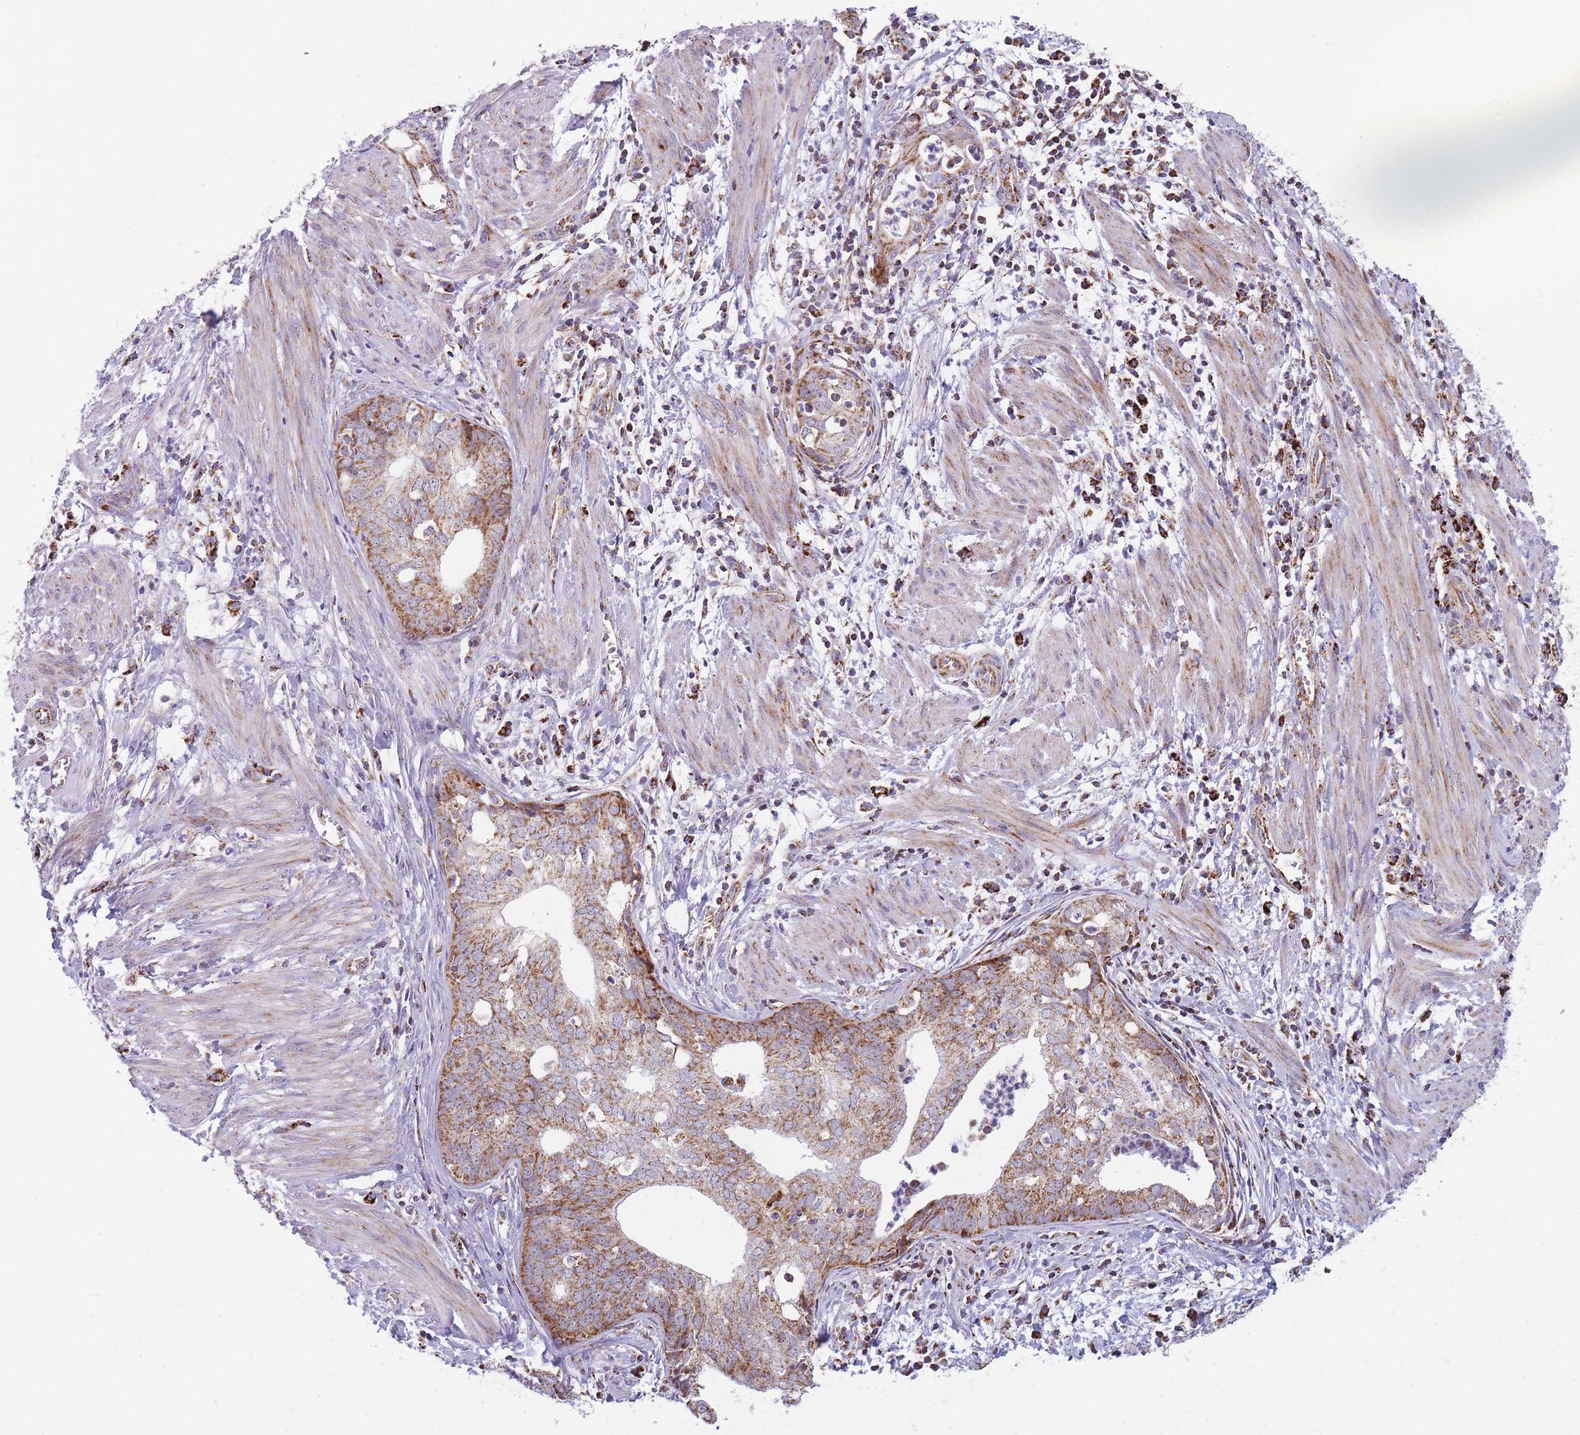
{"staining": {"intensity": "moderate", "quantity": ">75%", "location": "cytoplasmic/membranous"}, "tissue": "endometrial cancer", "cell_type": "Tumor cells", "image_type": "cancer", "snomed": [{"axis": "morphology", "description": "Adenocarcinoma, NOS"}, {"axis": "topography", "description": "Endometrium"}], "caption": "High-power microscopy captured an IHC histopathology image of adenocarcinoma (endometrial), revealing moderate cytoplasmic/membranous expression in approximately >75% of tumor cells.", "gene": "DDX49", "patient": {"sex": "female", "age": 68}}